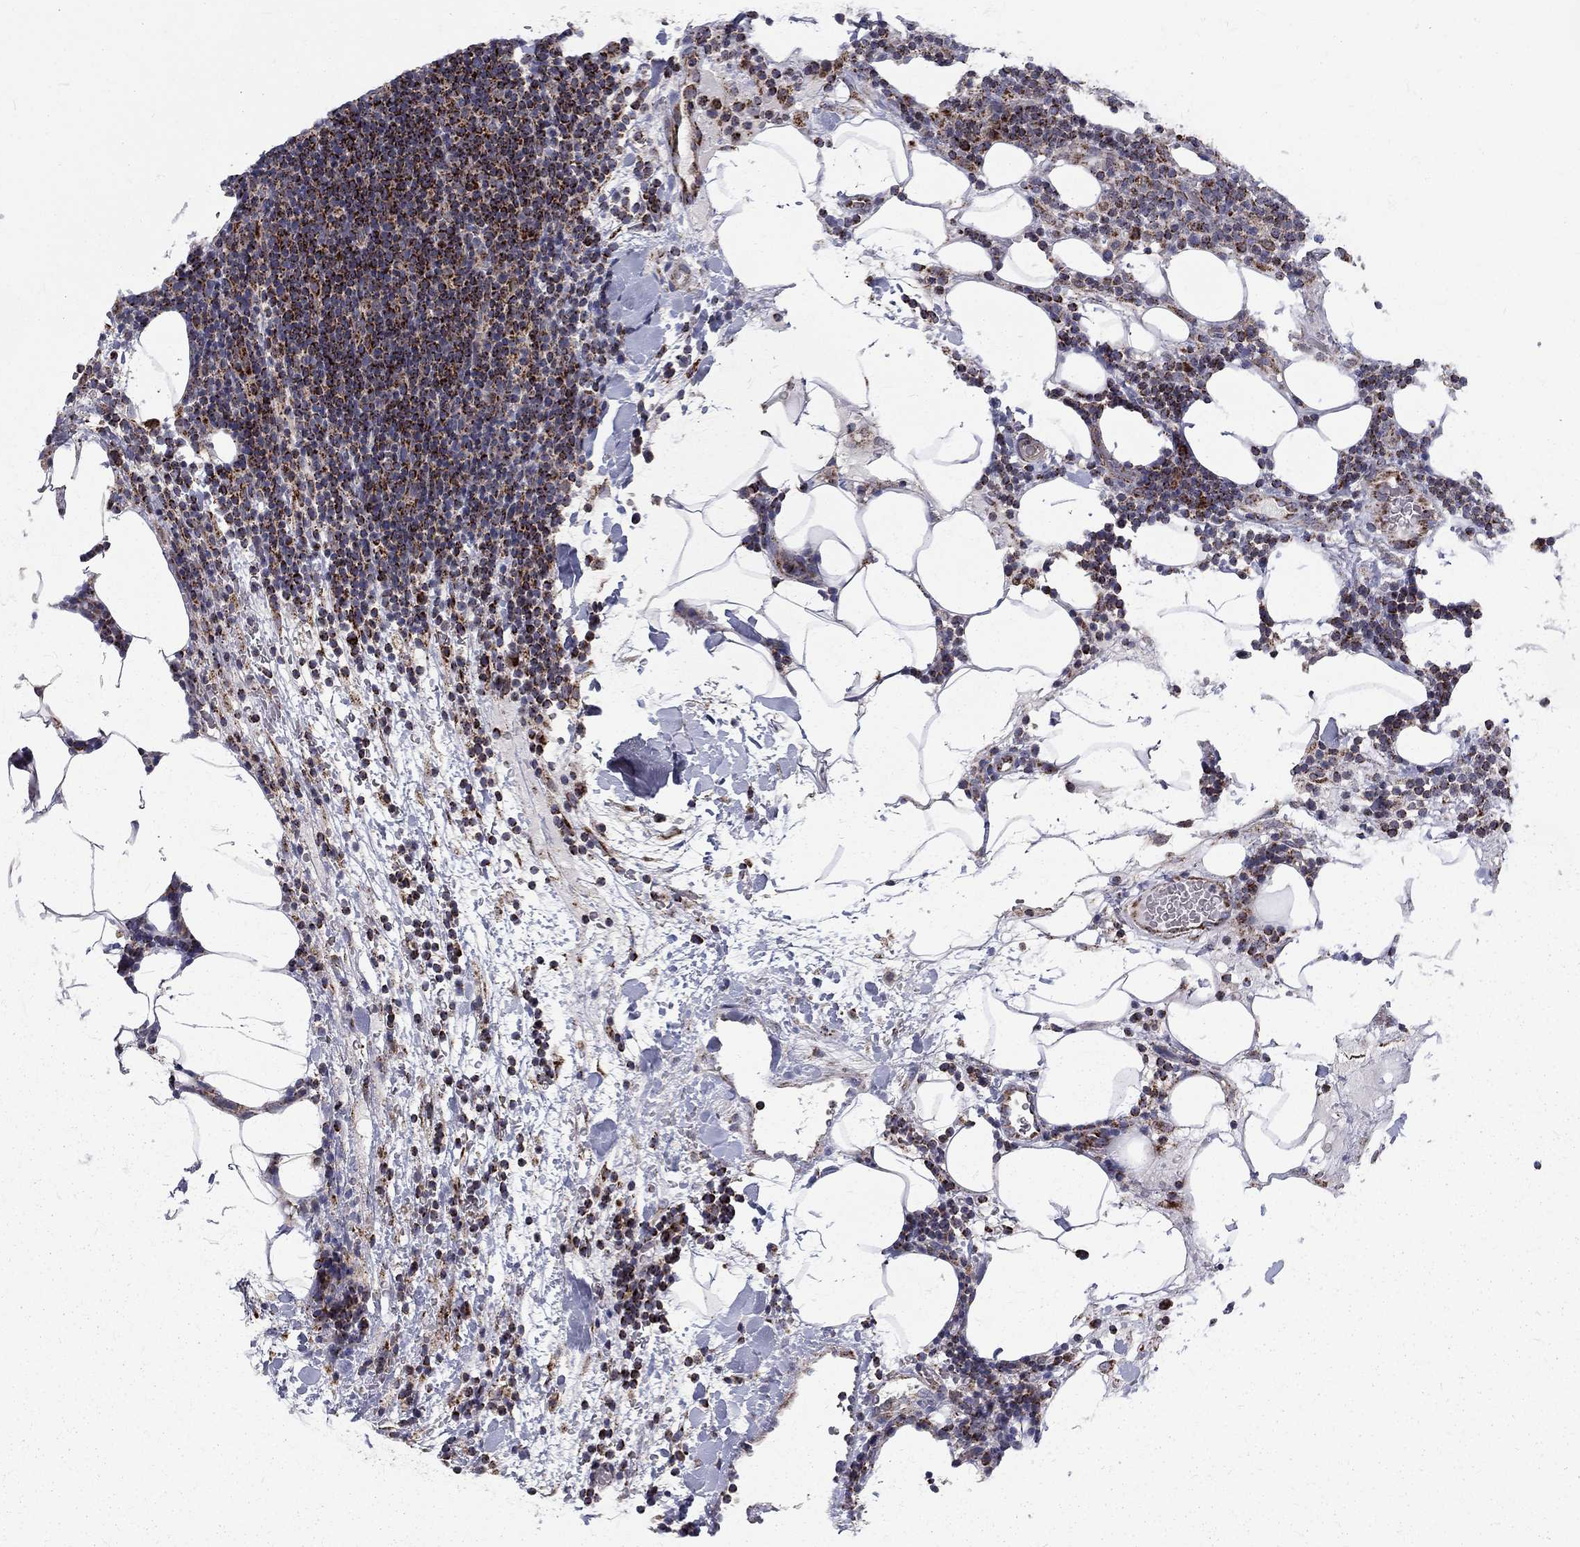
{"staining": {"intensity": "strong", "quantity": ">75%", "location": "cytoplasmic/membranous"}, "tissue": "lymphoma", "cell_type": "Tumor cells", "image_type": "cancer", "snomed": [{"axis": "morphology", "description": "Malignant lymphoma, non-Hodgkin's type, High grade"}, {"axis": "topography", "description": "Lymph node"}], "caption": "Human lymphoma stained with a brown dye displays strong cytoplasmic/membranous positive positivity in about >75% of tumor cells.", "gene": "ALDH1B1", "patient": {"sex": "male", "age": 61}}